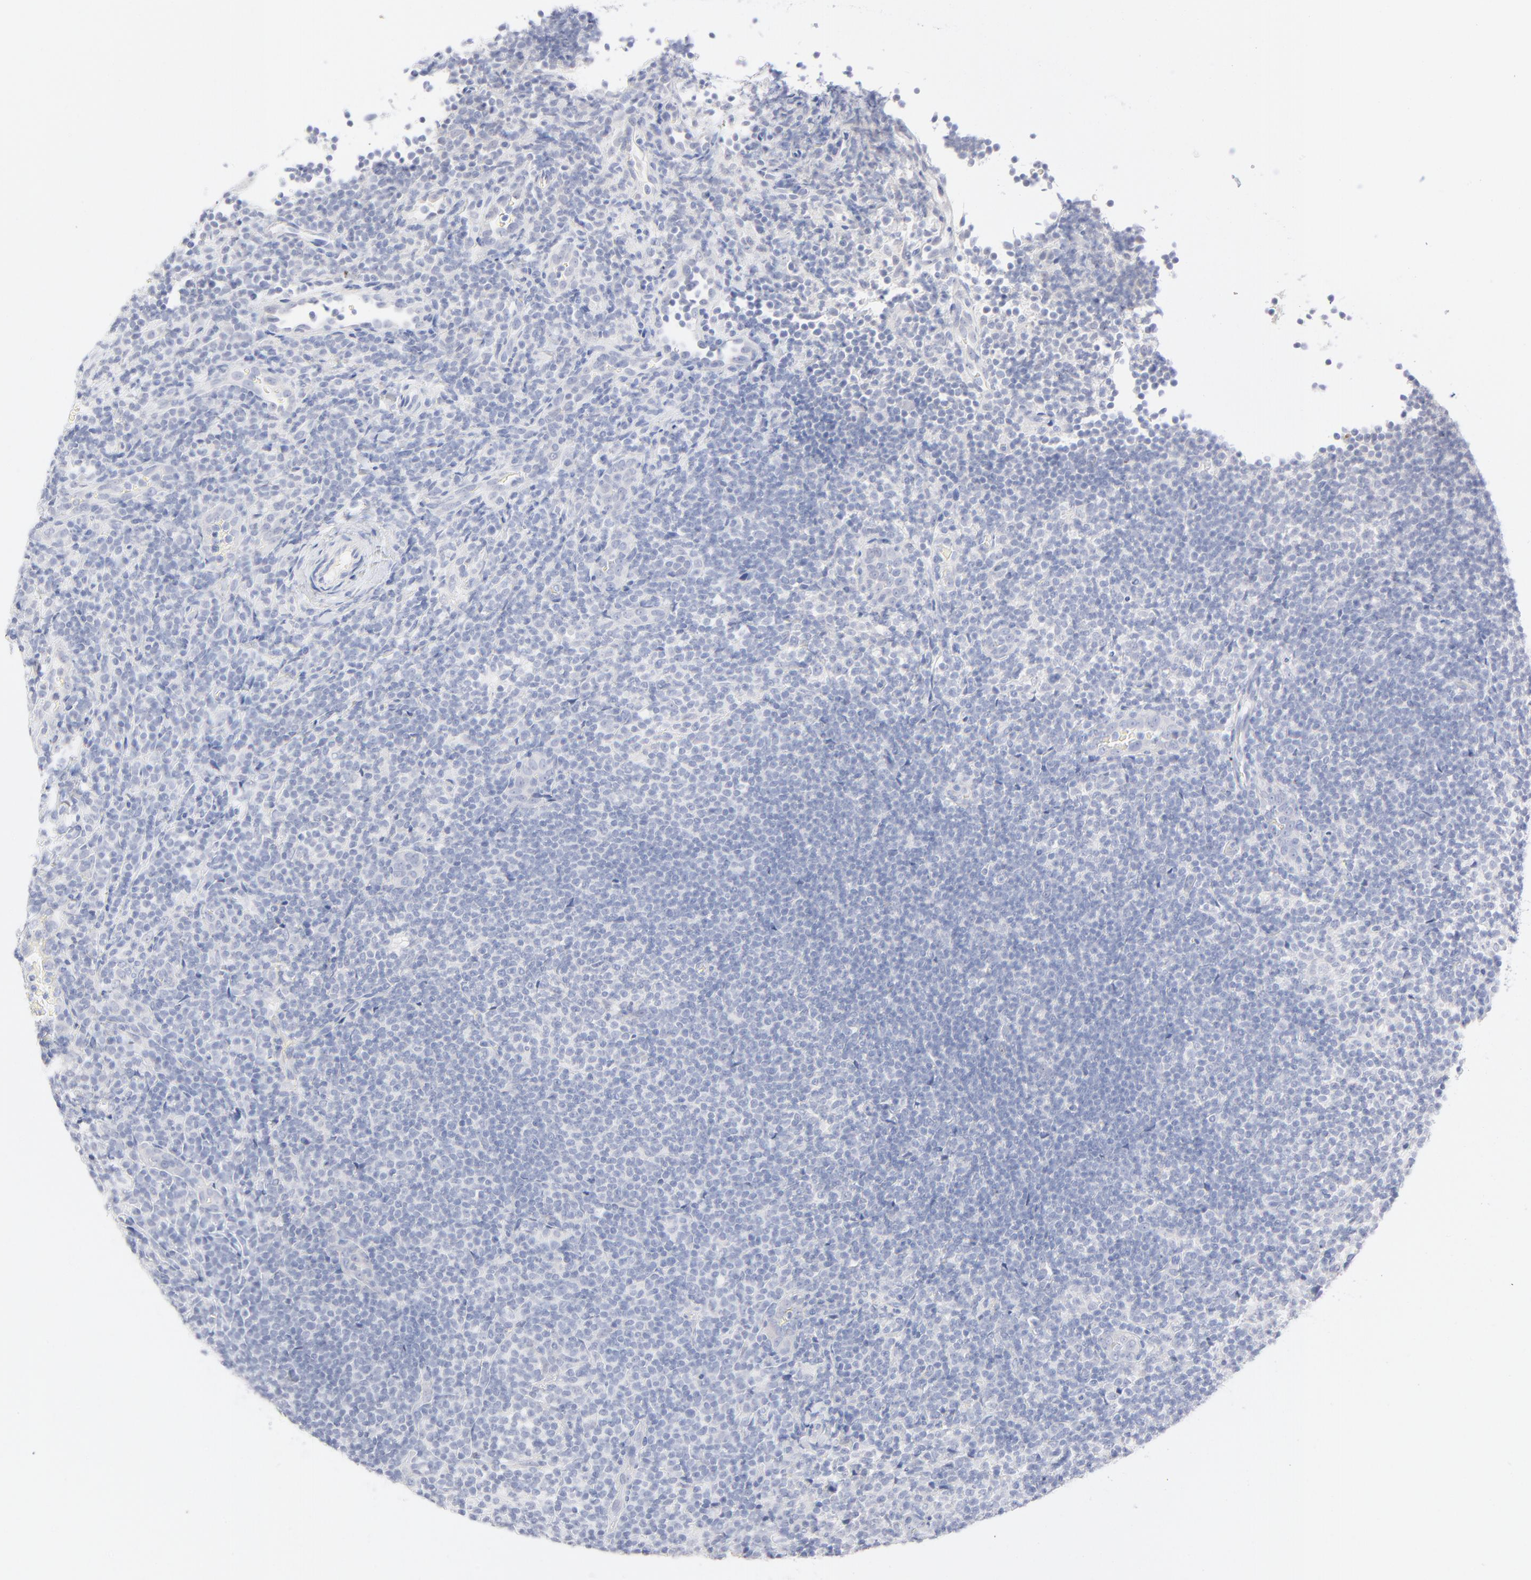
{"staining": {"intensity": "negative", "quantity": "none", "location": "none"}, "tissue": "lymphoma", "cell_type": "Tumor cells", "image_type": "cancer", "snomed": [{"axis": "morphology", "description": "Malignant lymphoma, non-Hodgkin's type, Low grade"}, {"axis": "topography", "description": "Lymph node"}], "caption": "Tumor cells are negative for protein expression in human lymphoma.", "gene": "ONECUT1", "patient": {"sex": "female", "age": 76}}